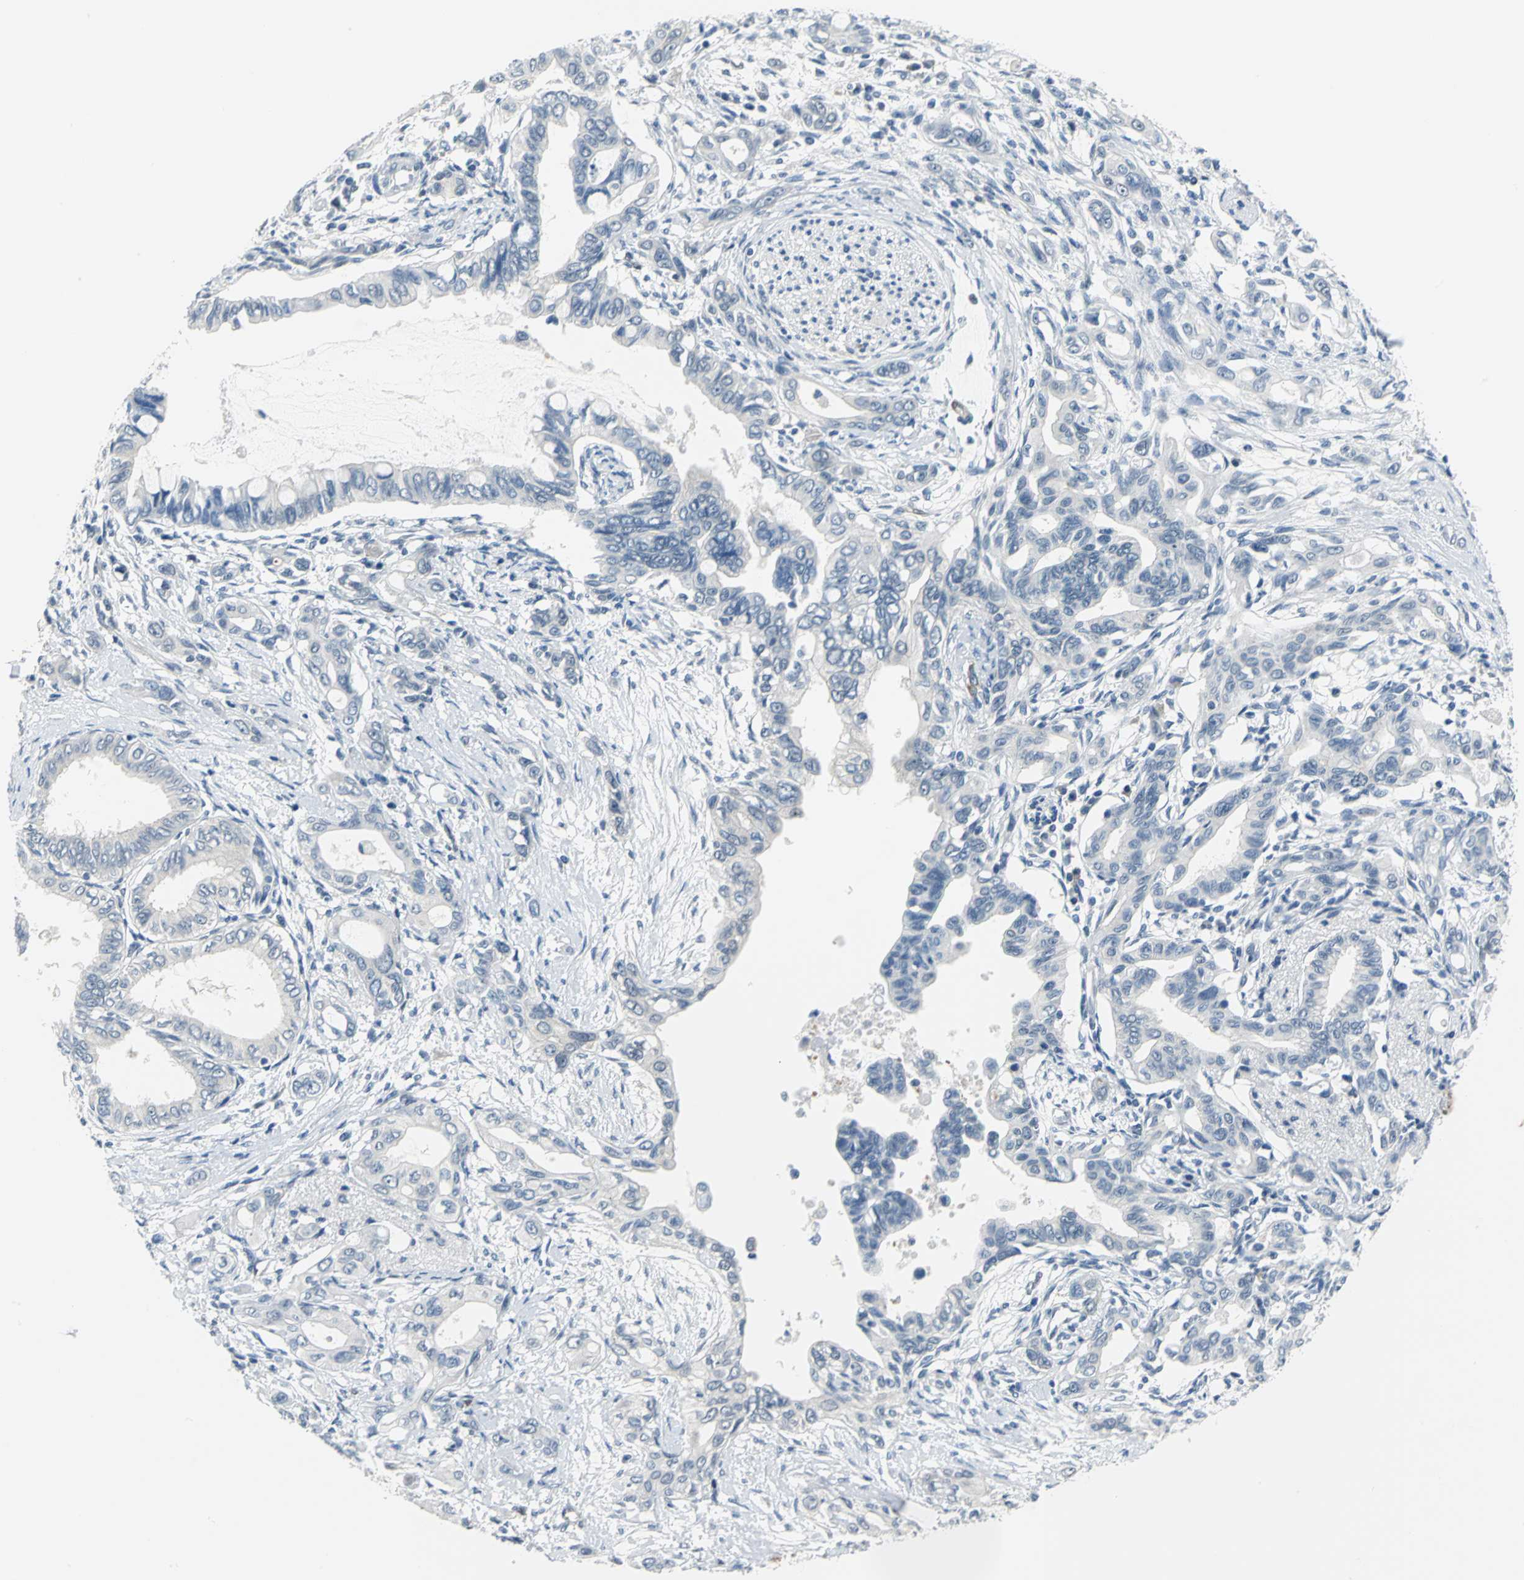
{"staining": {"intensity": "negative", "quantity": "none", "location": "none"}, "tissue": "pancreatic cancer", "cell_type": "Tumor cells", "image_type": "cancer", "snomed": [{"axis": "morphology", "description": "Adenocarcinoma, NOS"}, {"axis": "topography", "description": "Pancreas"}], "caption": "Tumor cells show no significant protein positivity in adenocarcinoma (pancreatic).", "gene": "ZNF415", "patient": {"sex": "female", "age": 60}}